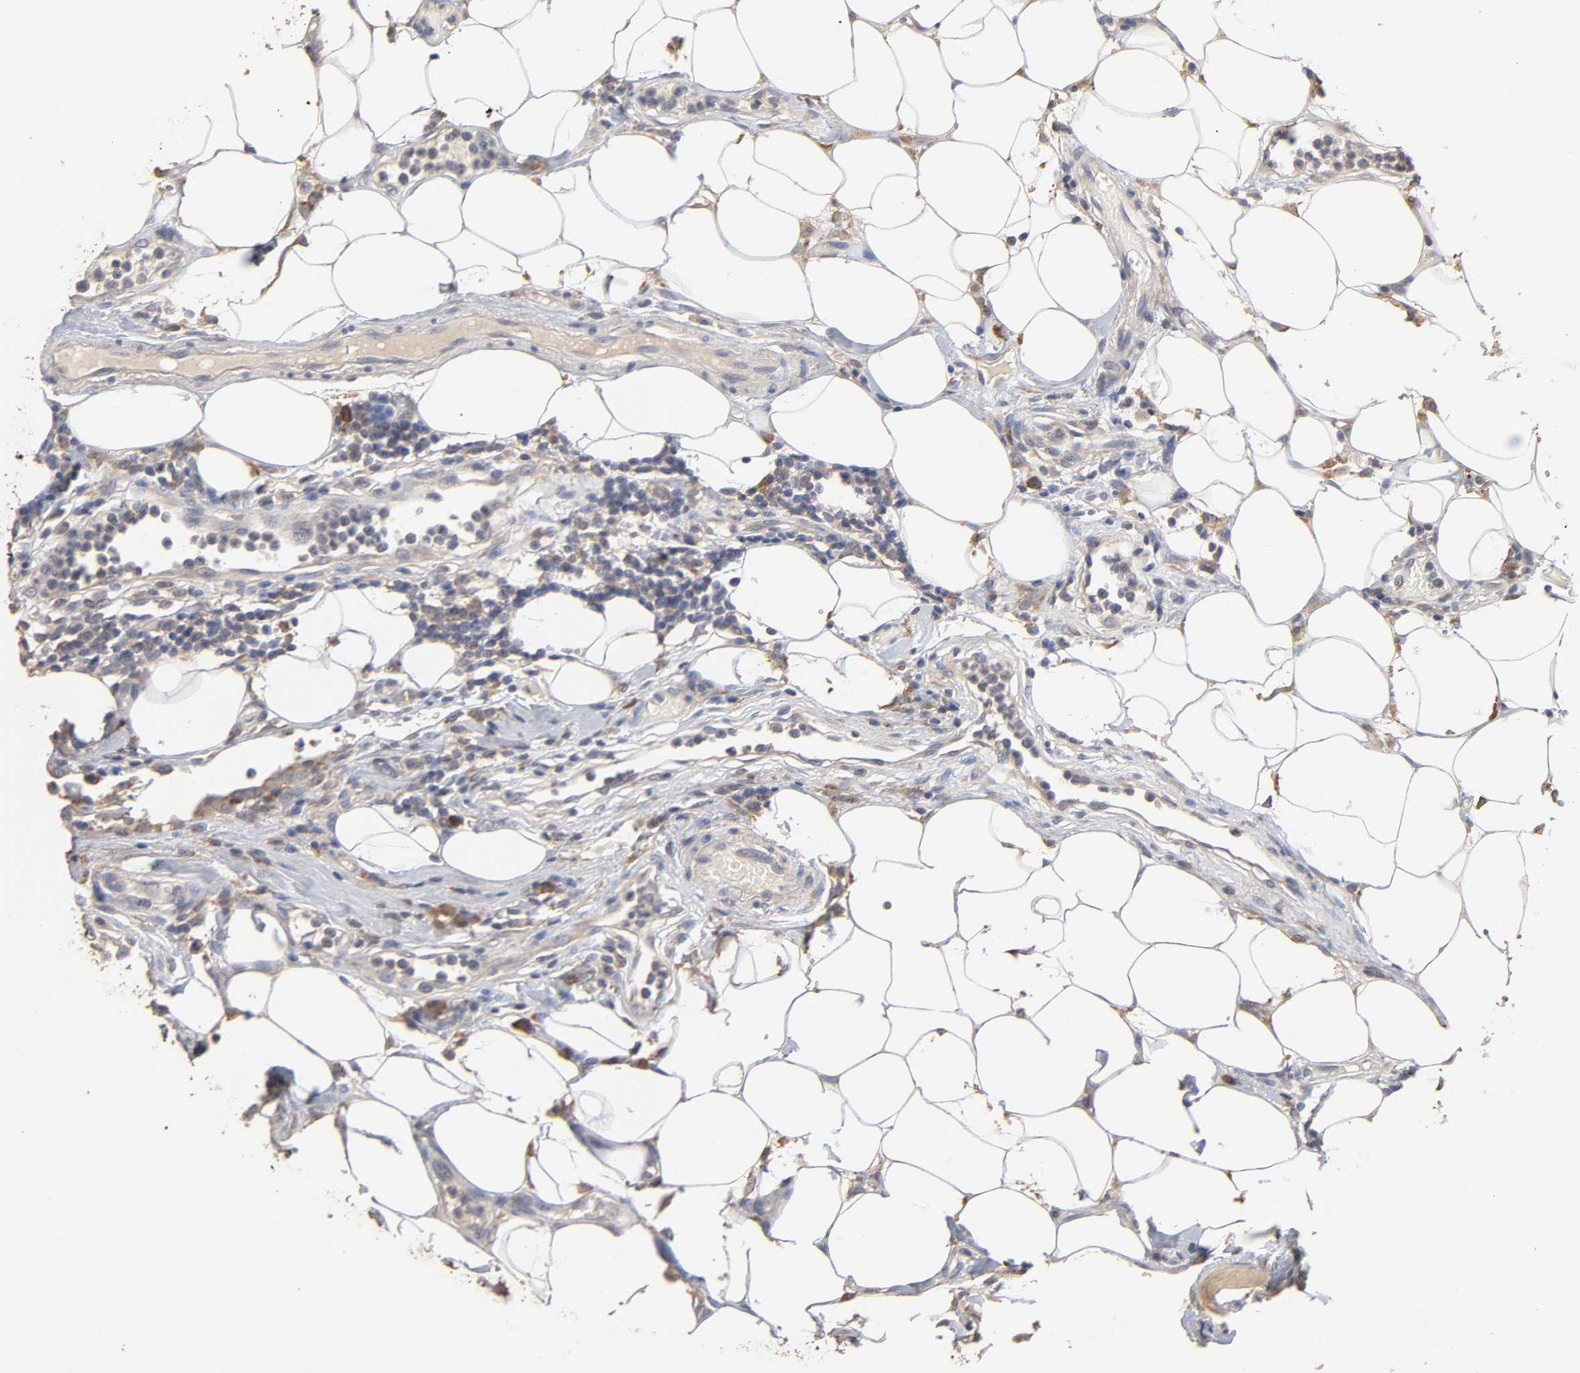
{"staining": {"intensity": "weak", "quantity": ">75%", "location": "cytoplasmic/membranous"}, "tissue": "colorectal cancer", "cell_type": "Tumor cells", "image_type": "cancer", "snomed": [{"axis": "morphology", "description": "Adenocarcinoma, NOS"}, {"axis": "topography", "description": "Colon"}], "caption": "Human colorectal adenocarcinoma stained with a brown dye shows weak cytoplasmic/membranous positive positivity in about >75% of tumor cells.", "gene": "EIF4G2", "patient": {"sex": "female", "age": 86}}